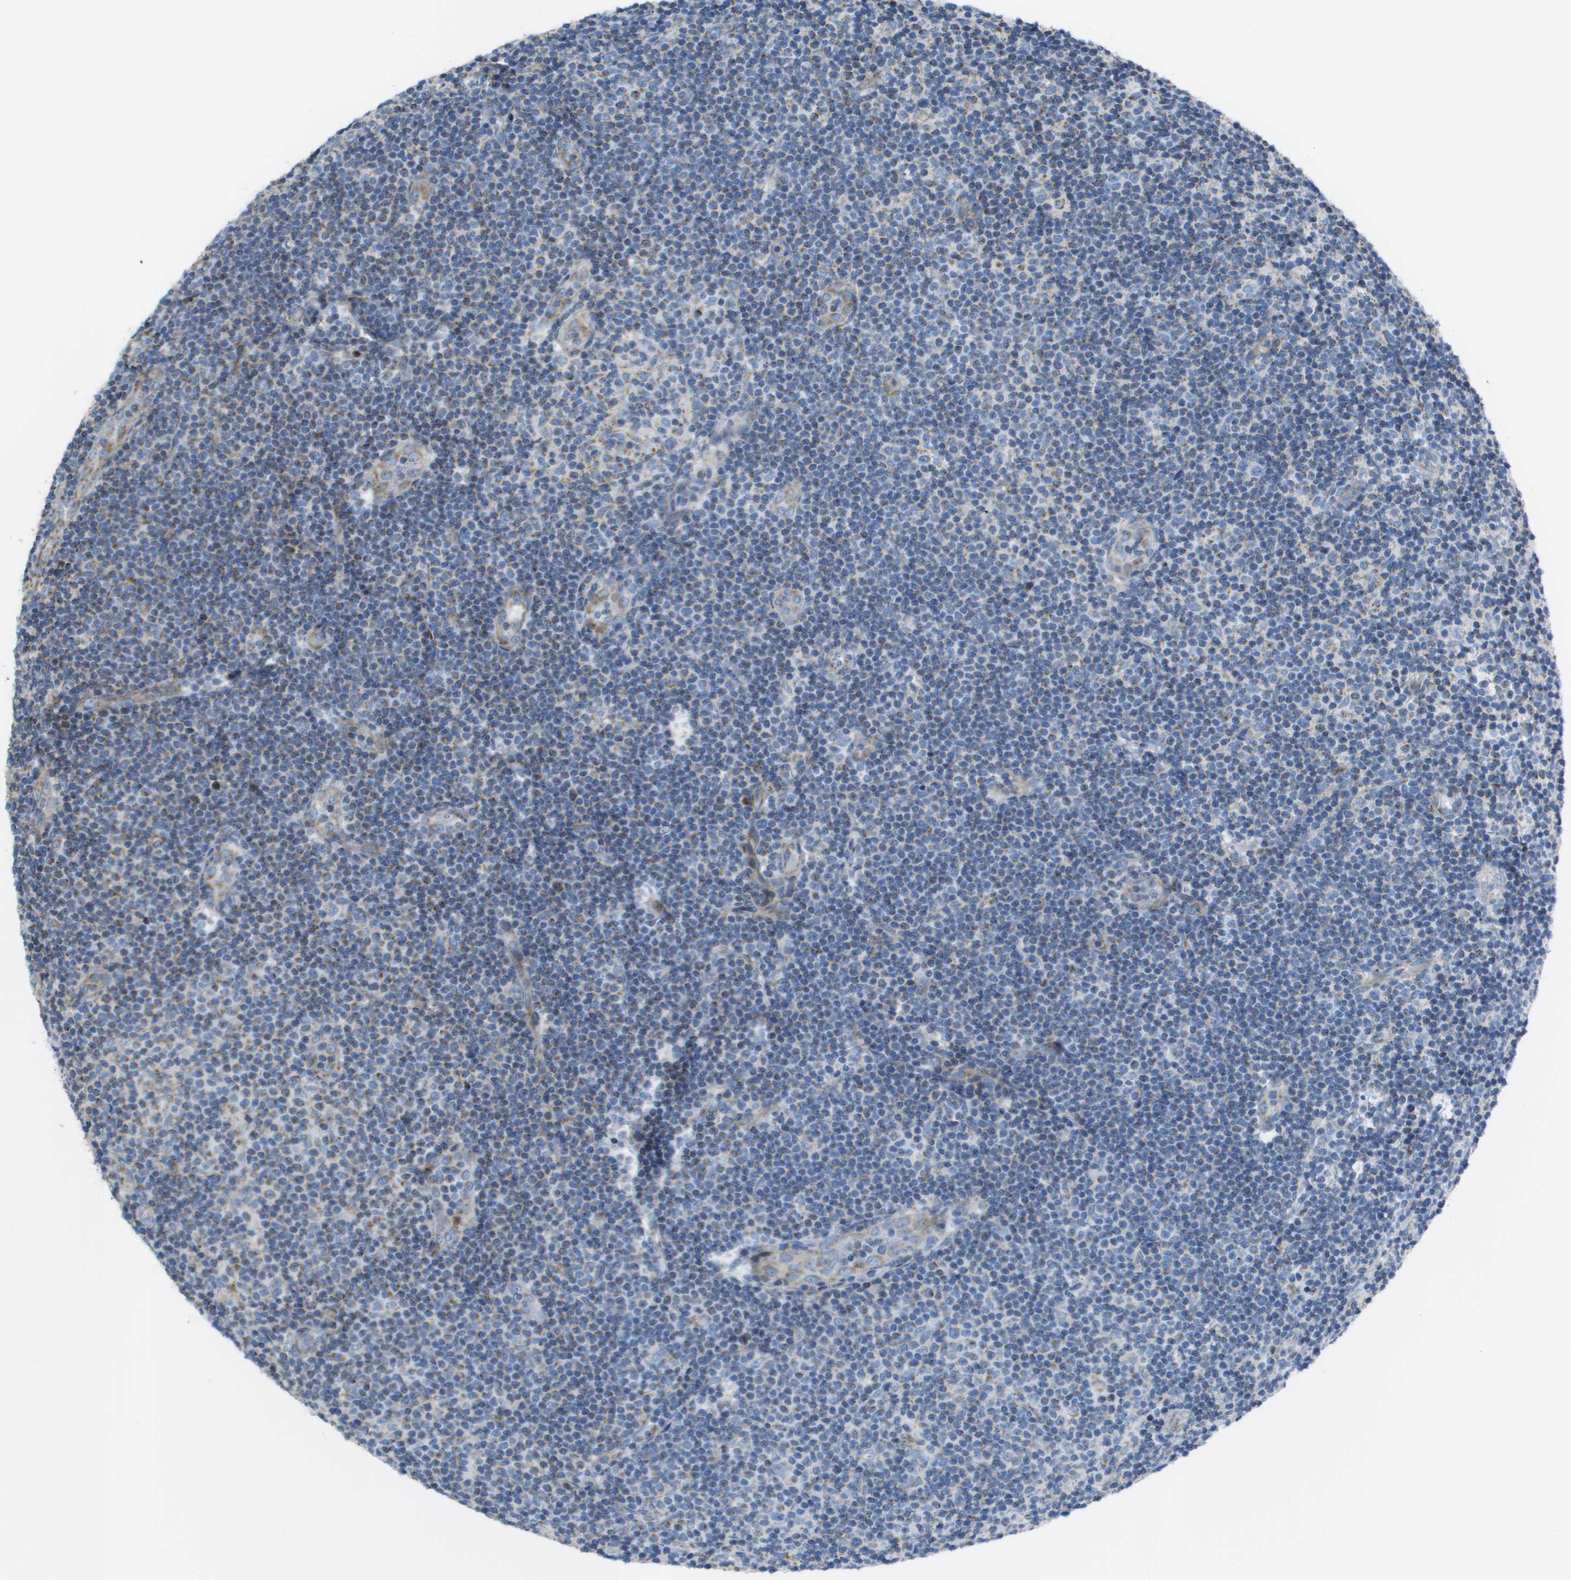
{"staining": {"intensity": "weak", "quantity": "<25%", "location": "cytoplasmic/membranous"}, "tissue": "lymphoma", "cell_type": "Tumor cells", "image_type": "cancer", "snomed": [{"axis": "morphology", "description": "Malignant lymphoma, non-Hodgkin's type, Low grade"}, {"axis": "topography", "description": "Lymph node"}], "caption": "An immunohistochemistry (IHC) histopathology image of lymphoma is shown. There is no staining in tumor cells of lymphoma. (Brightfield microscopy of DAB (3,3'-diaminobenzidine) IHC at high magnification).", "gene": "MGAT3", "patient": {"sex": "male", "age": 83}}